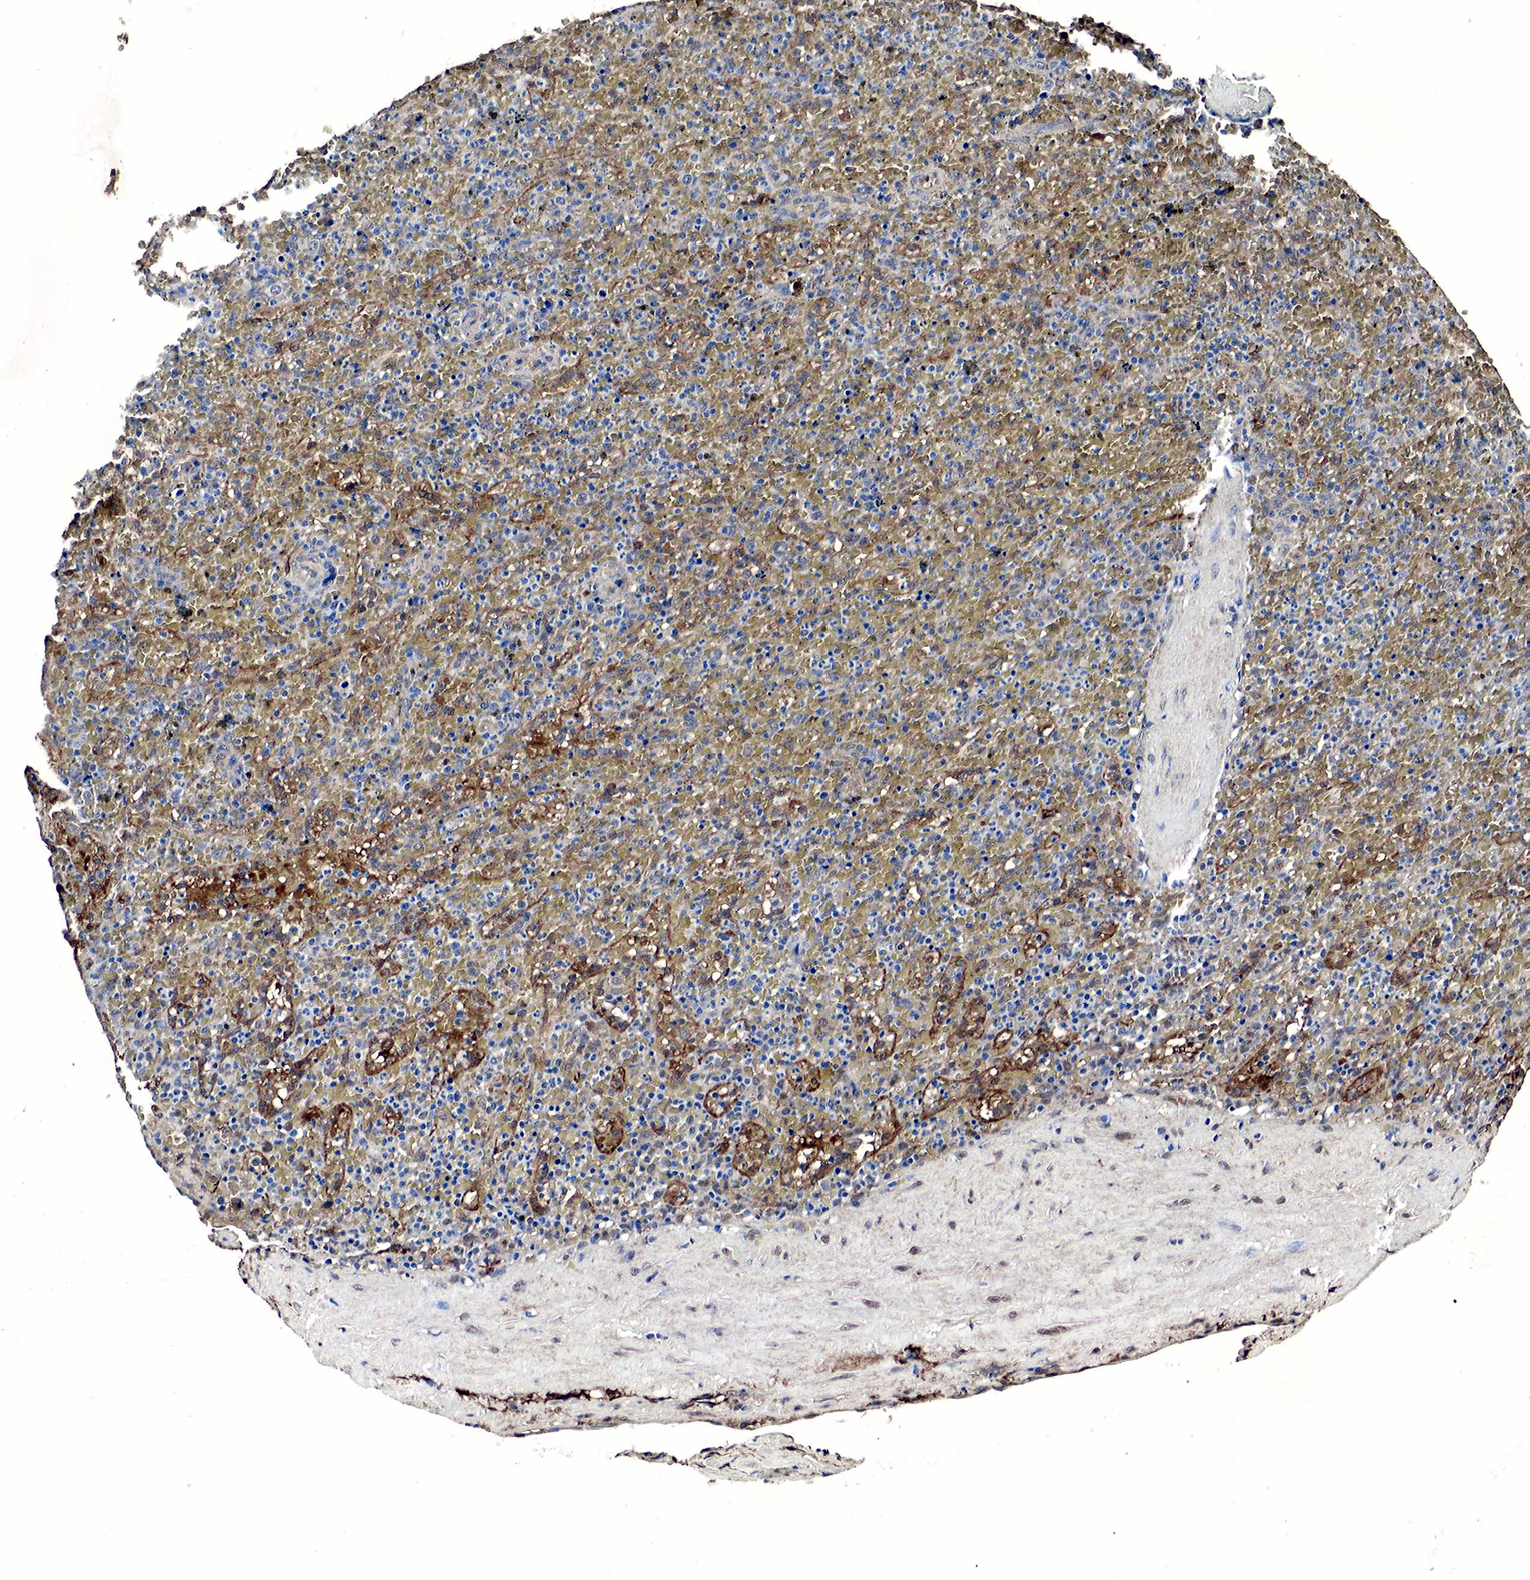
{"staining": {"intensity": "moderate", "quantity": "25%-75%", "location": "cytoplasmic/membranous"}, "tissue": "lymphoma", "cell_type": "Tumor cells", "image_type": "cancer", "snomed": [{"axis": "morphology", "description": "Malignant lymphoma, non-Hodgkin's type, High grade"}, {"axis": "topography", "description": "Spleen"}, {"axis": "topography", "description": "Lymph node"}], "caption": "High-grade malignant lymphoma, non-Hodgkin's type stained with a protein marker exhibits moderate staining in tumor cells.", "gene": "SPIN1", "patient": {"sex": "female", "age": 70}}